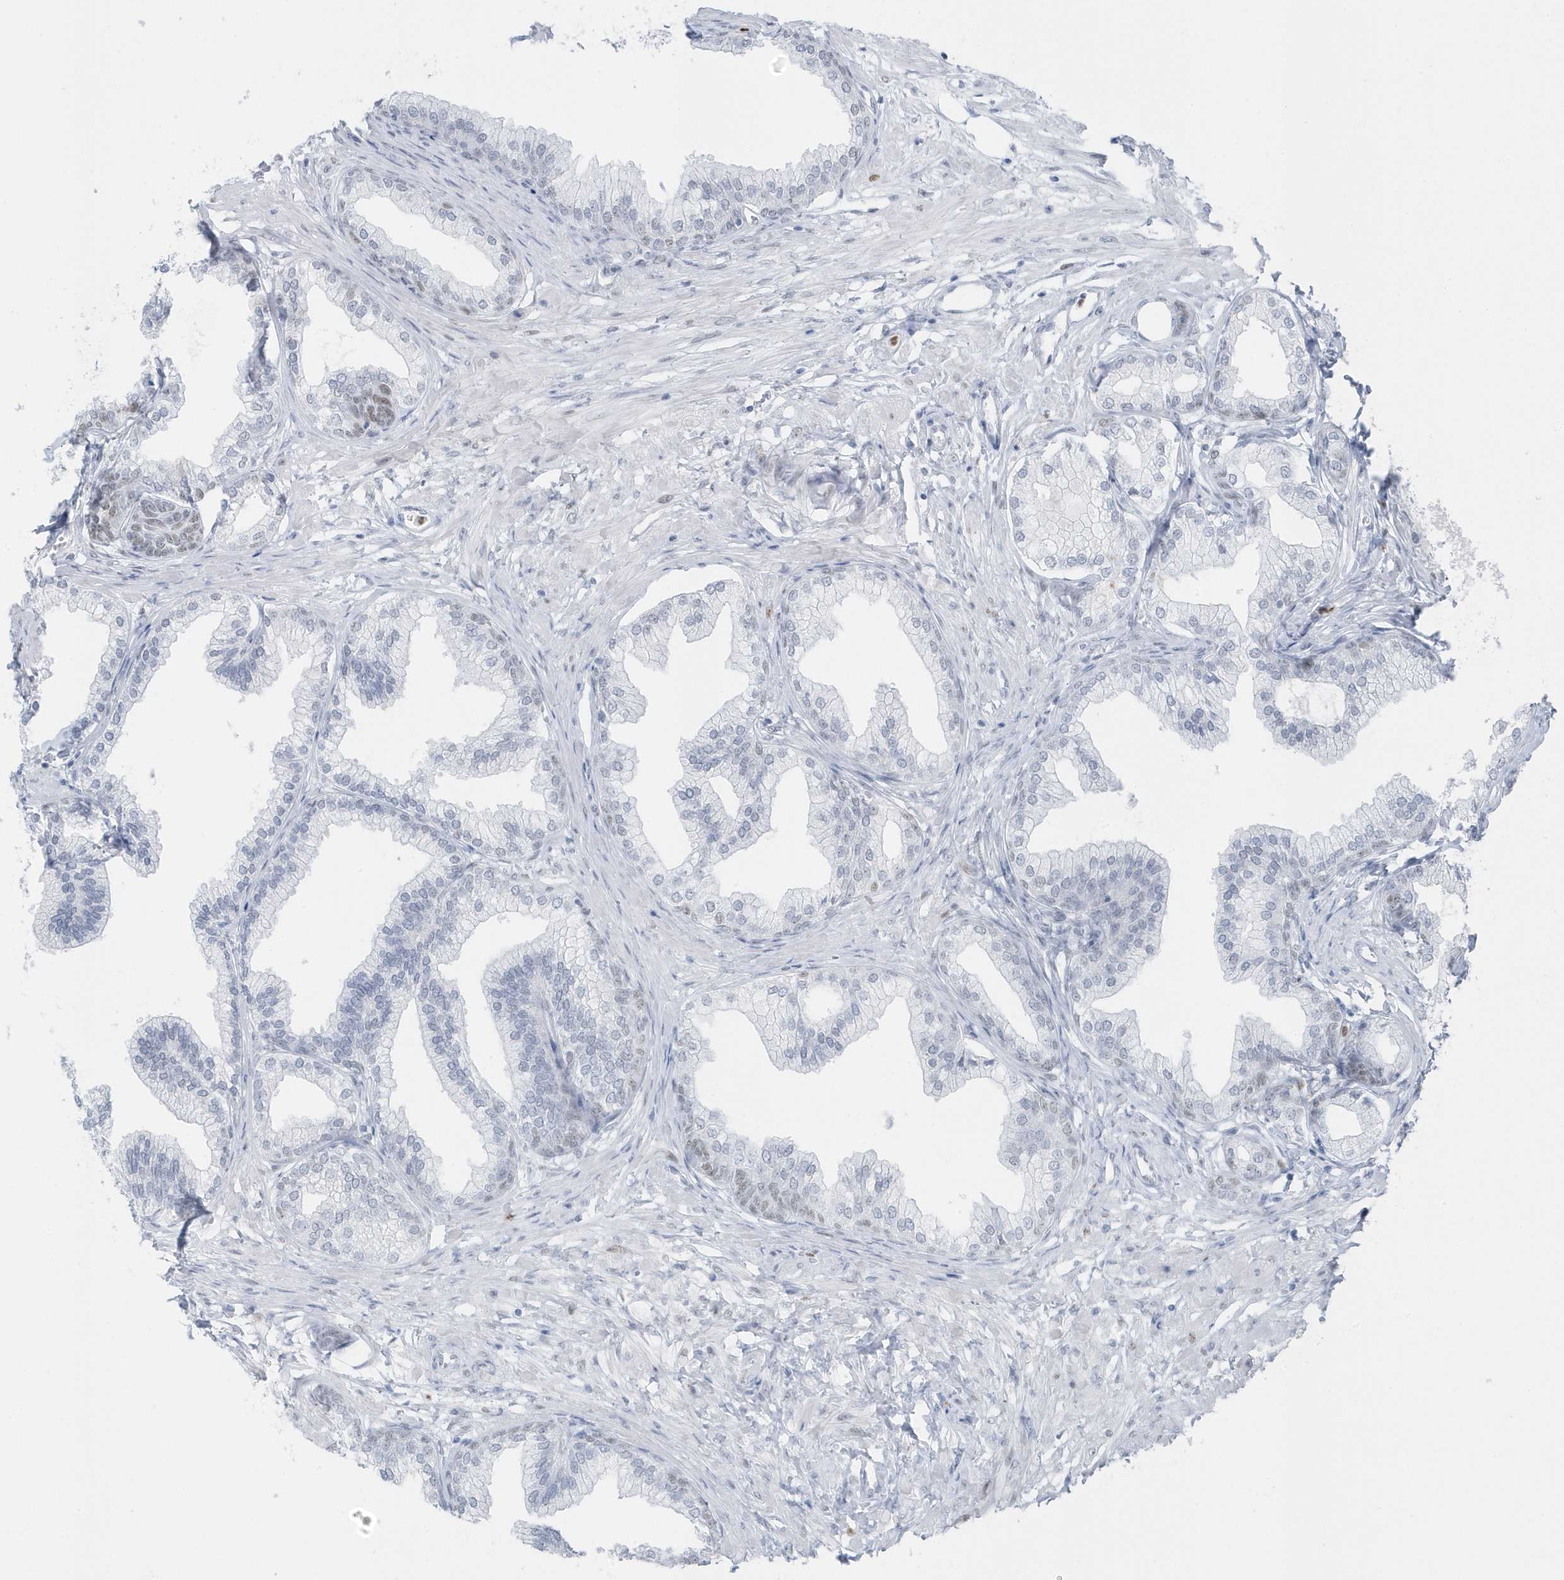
{"staining": {"intensity": "moderate", "quantity": "<25%", "location": "nuclear"}, "tissue": "prostate", "cell_type": "Glandular cells", "image_type": "normal", "snomed": [{"axis": "morphology", "description": "Normal tissue, NOS"}, {"axis": "morphology", "description": "Urothelial carcinoma, Low grade"}, {"axis": "topography", "description": "Urinary bladder"}, {"axis": "topography", "description": "Prostate"}], "caption": "Glandular cells demonstrate low levels of moderate nuclear staining in approximately <25% of cells in normal prostate. (DAB (3,3'-diaminobenzidine) IHC, brown staining for protein, blue staining for nuclei).", "gene": "SMIM34", "patient": {"sex": "male", "age": 60}}